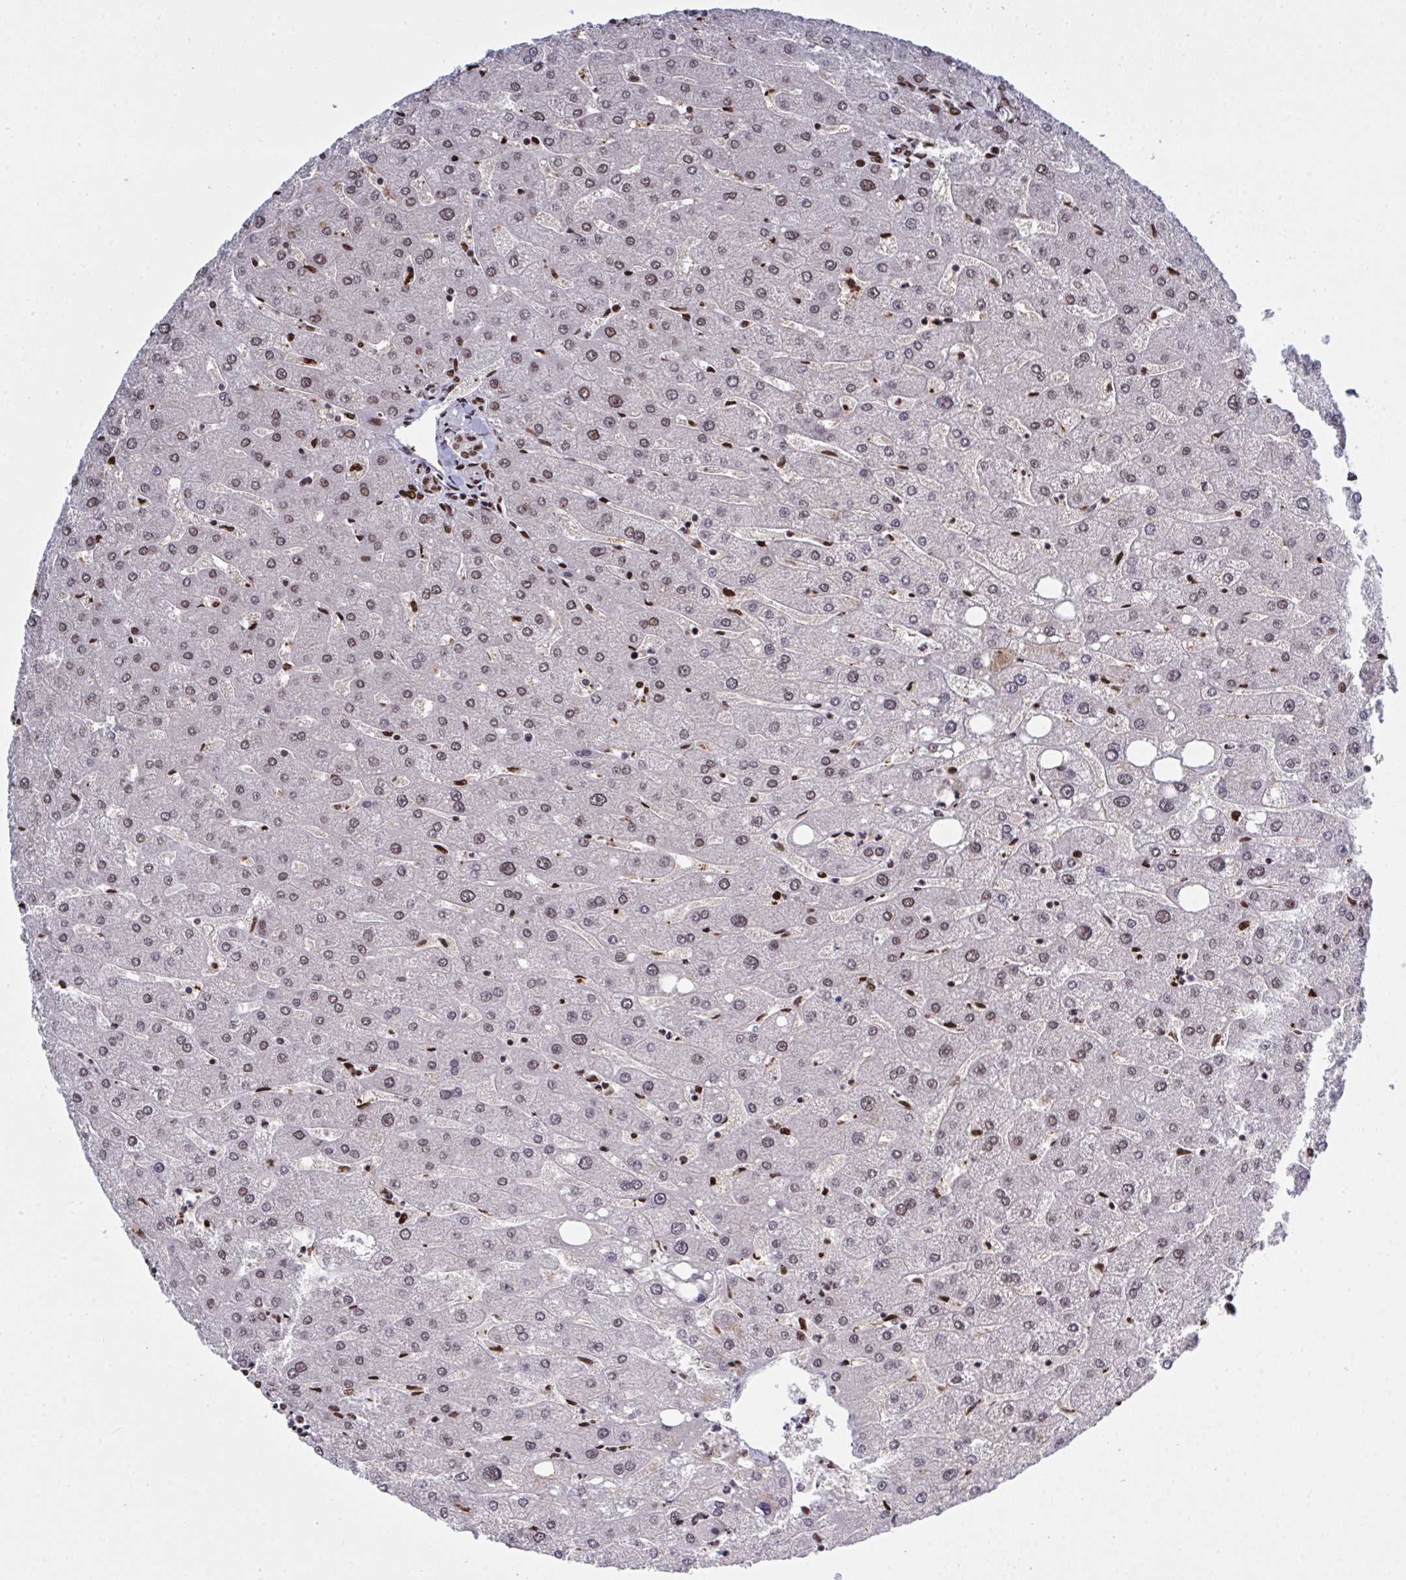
{"staining": {"intensity": "strong", "quantity": ">75%", "location": "nuclear"}, "tissue": "liver", "cell_type": "Cholangiocytes", "image_type": "normal", "snomed": [{"axis": "morphology", "description": "Normal tissue, NOS"}, {"axis": "topography", "description": "Liver"}], "caption": "The photomicrograph reveals staining of benign liver, revealing strong nuclear protein expression (brown color) within cholangiocytes. The protein is shown in brown color, while the nuclei are stained blue.", "gene": "ZNF607", "patient": {"sex": "male", "age": 67}}